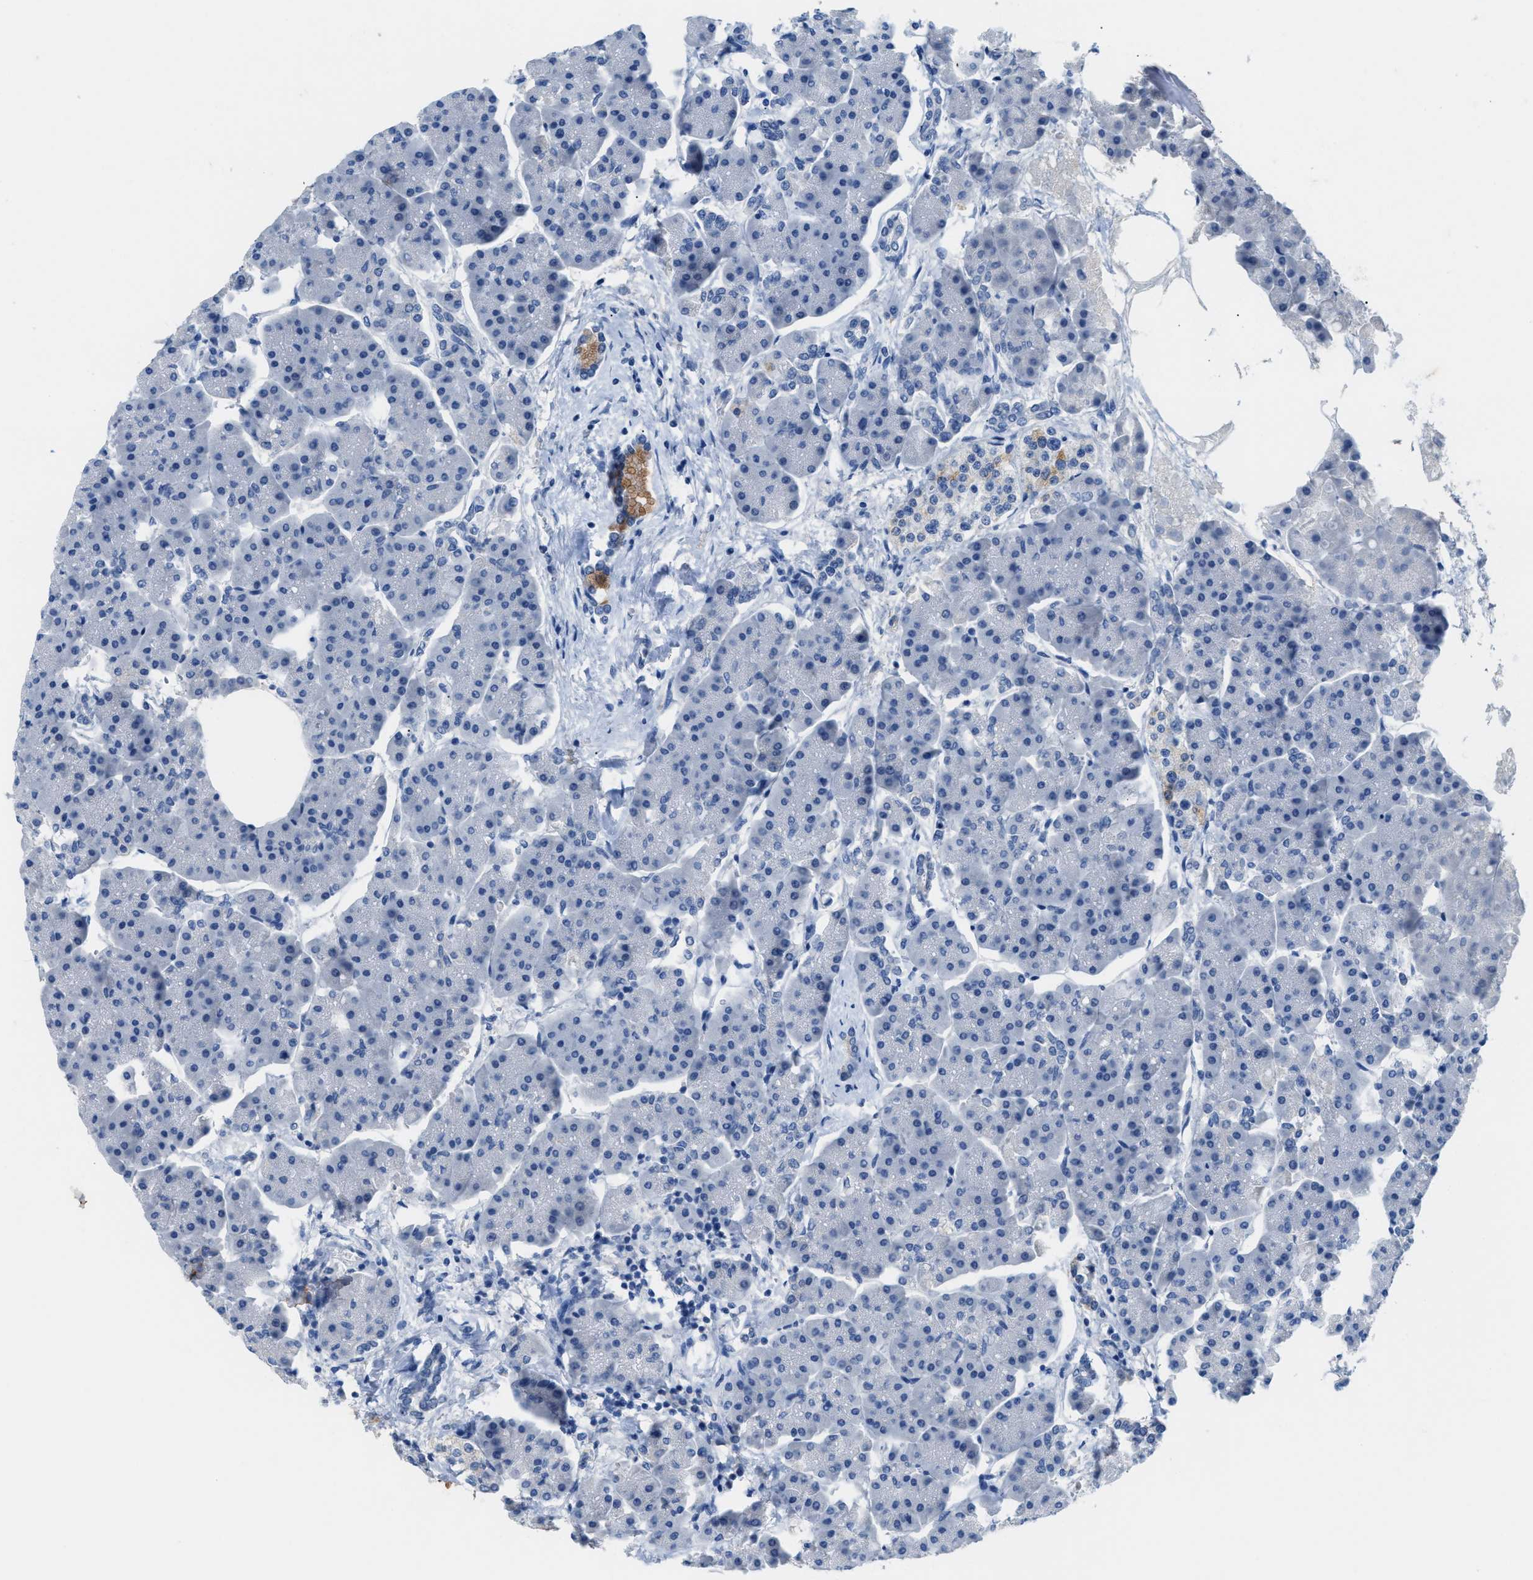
{"staining": {"intensity": "weak", "quantity": "<25%", "location": "cytoplasmic/membranous"}, "tissue": "pancreas", "cell_type": "Exocrine glandular cells", "image_type": "normal", "snomed": [{"axis": "morphology", "description": "Normal tissue, NOS"}, {"axis": "topography", "description": "Pancreas"}], "caption": "DAB immunohistochemical staining of benign pancreas displays no significant positivity in exocrine glandular cells. (Immunohistochemistry, brightfield microscopy, high magnification).", "gene": "CFI", "patient": {"sex": "female", "age": 70}}